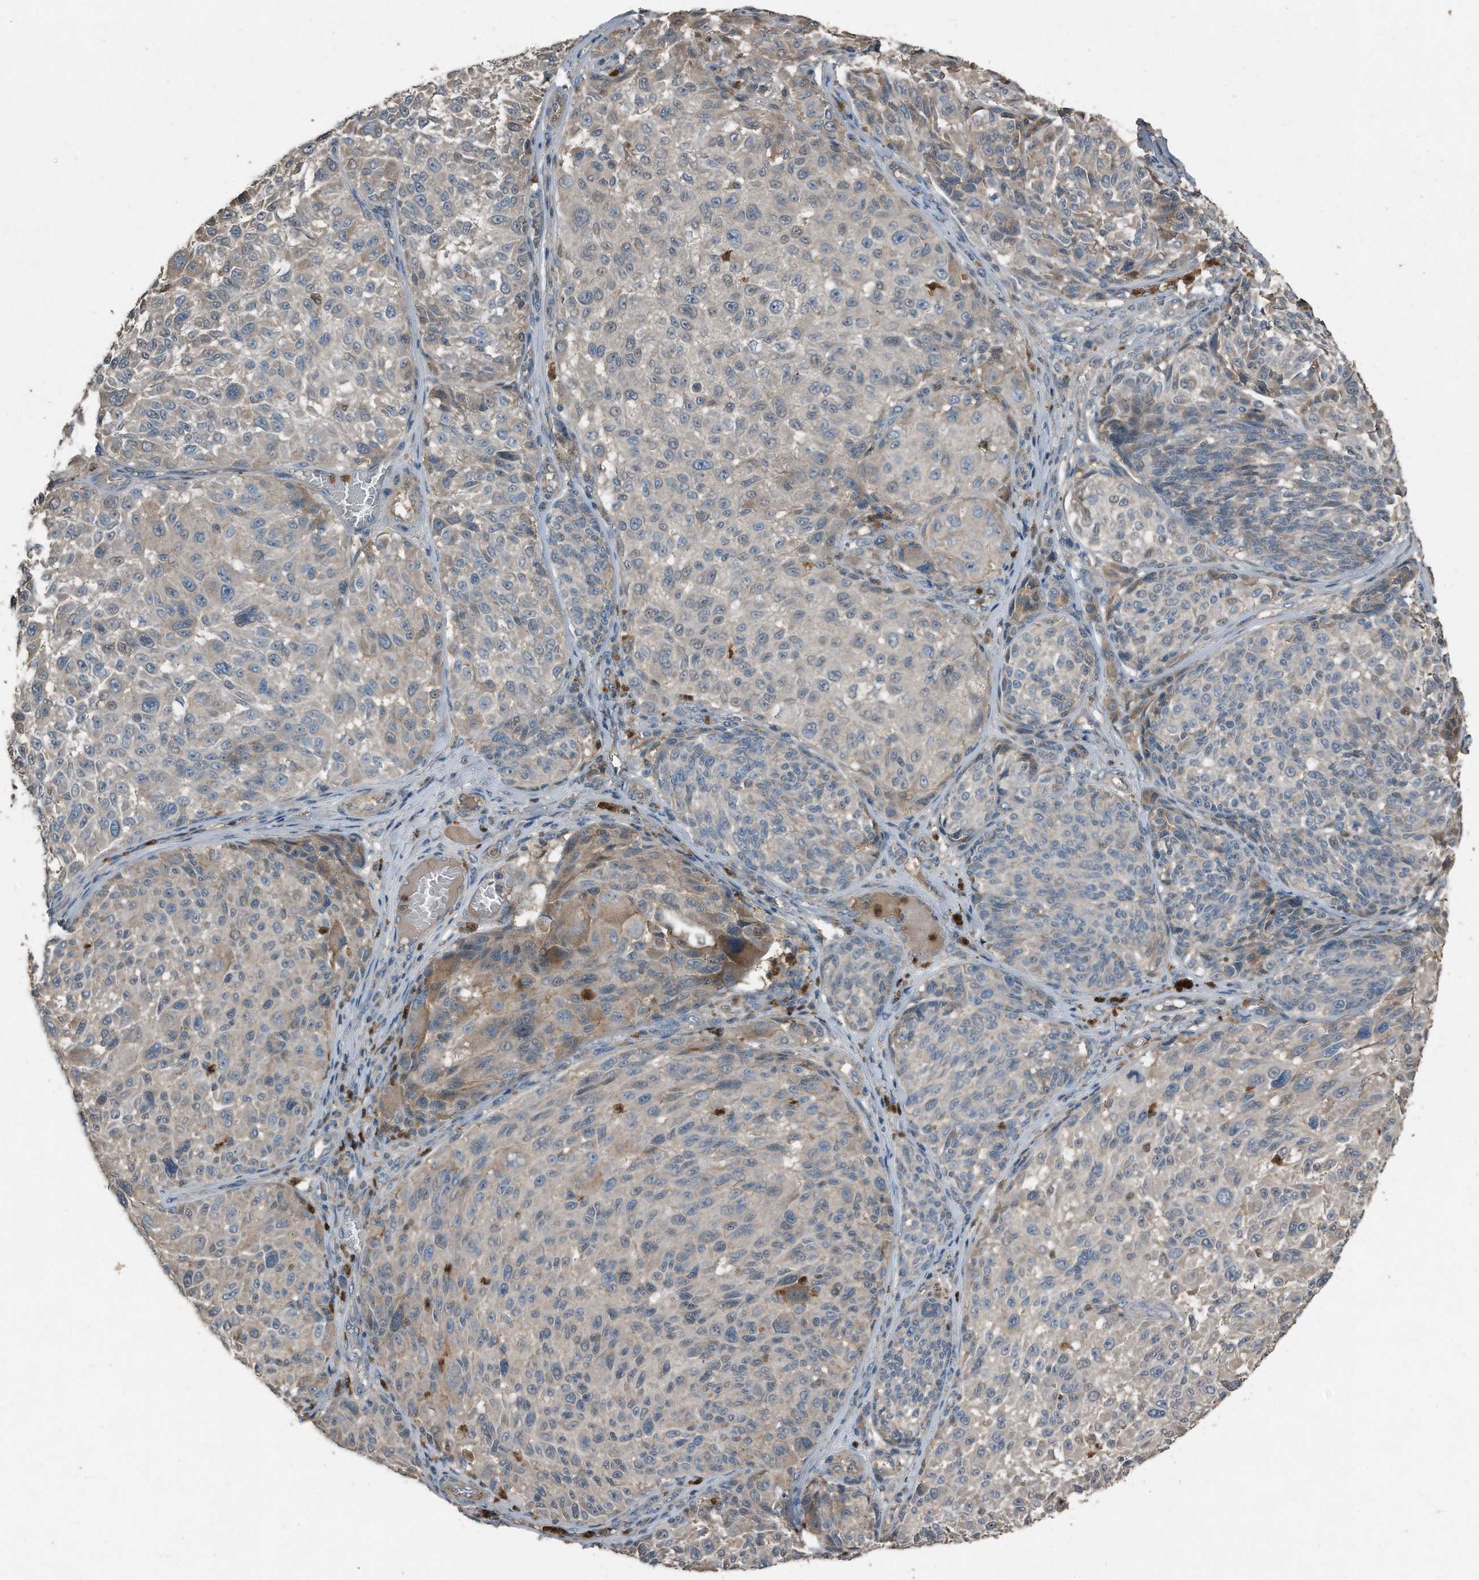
{"staining": {"intensity": "weak", "quantity": "<25%", "location": "cytoplasmic/membranous"}, "tissue": "melanoma", "cell_type": "Tumor cells", "image_type": "cancer", "snomed": [{"axis": "morphology", "description": "Malignant melanoma, NOS"}, {"axis": "topography", "description": "Skin"}], "caption": "High magnification brightfield microscopy of malignant melanoma stained with DAB (3,3'-diaminobenzidine) (brown) and counterstained with hematoxylin (blue): tumor cells show no significant positivity.", "gene": "C9", "patient": {"sex": "male", "age": 83}}